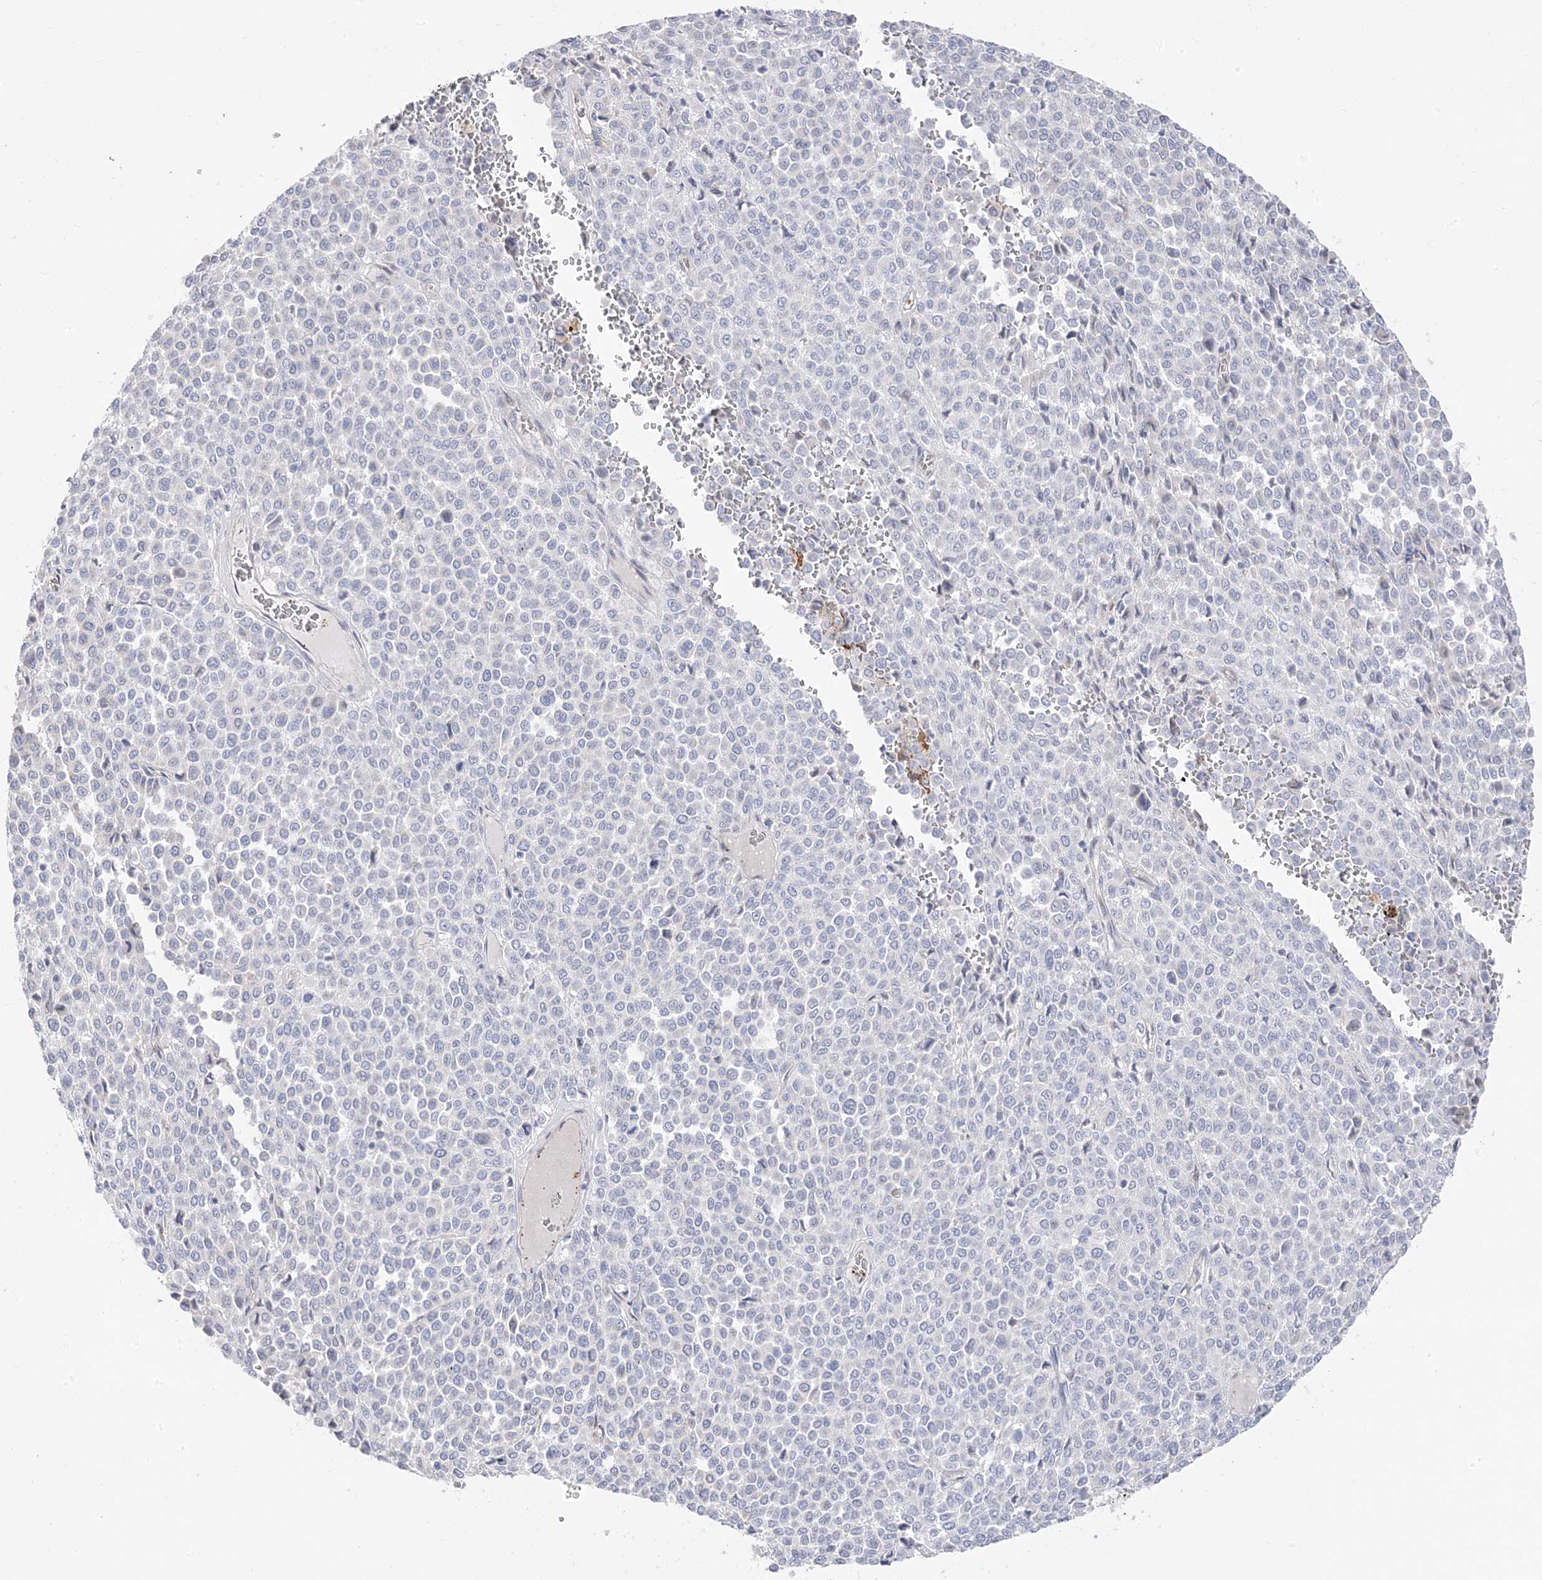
{"staining": {"intensity": "negative", "quantity": "none", "location": "none"}, "tissue": "melanoma", "cell_type": "Tumor cells", "image_type": "cancer", "snomed": [{"axis": "morphology", "description": "Malignant melanoma, Metastatic site"}, {"axis": "topography", "description": "Pancreas"}], "caption": "Immunohistochemistry (IHC) of melanoma shows no staining in tumor cells. (DAB (3,3'-diaminobenzidine) immunohistochemistry with hematoxylin counter stain).", "gene": "TRANK1", "patient": {"sex": "female", "age": 30}}